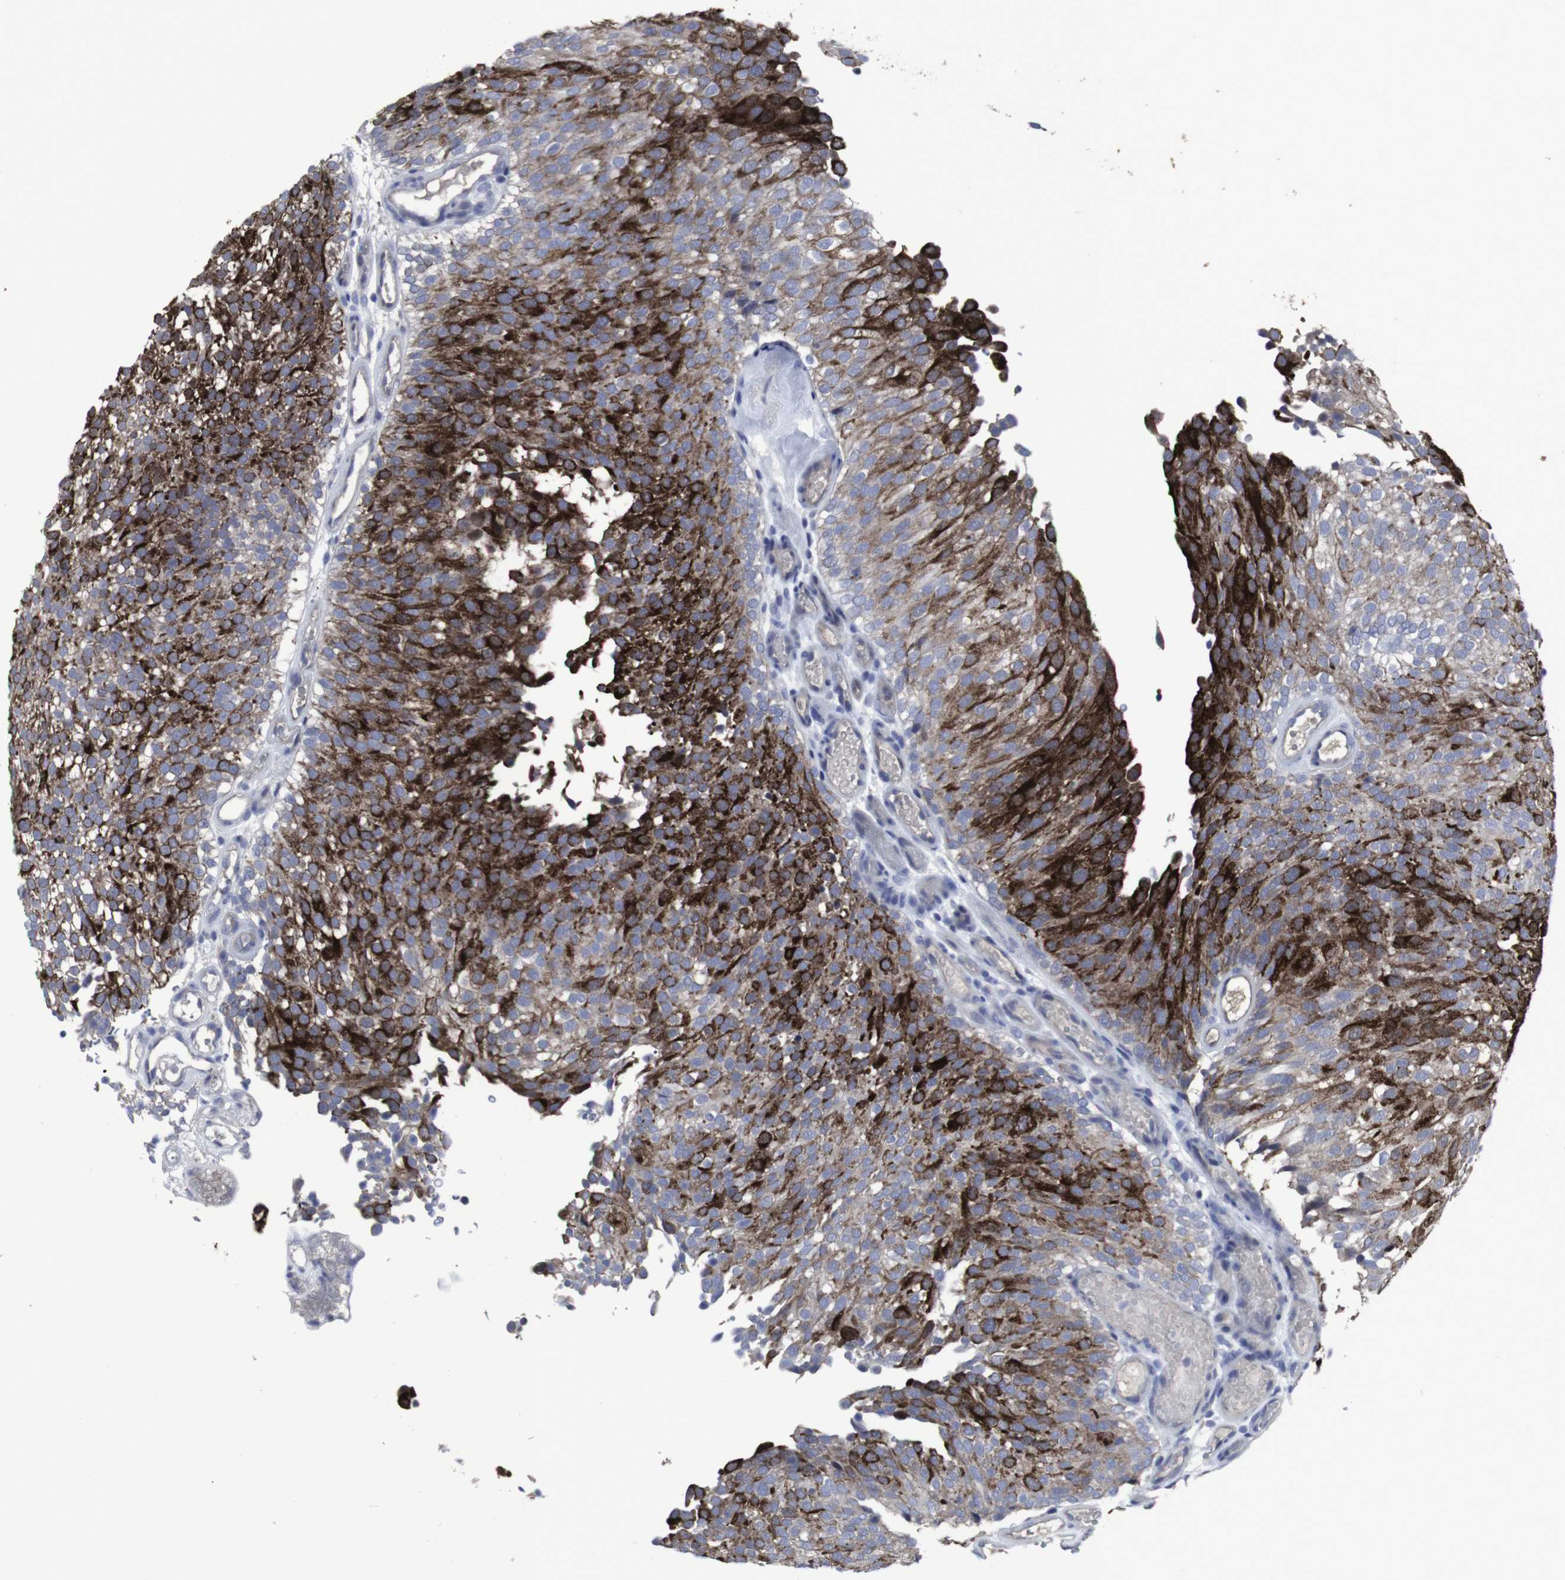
{"staining": {"intensity": "strong", "quantity": "25%-75%", "location": "cytoplasmic/membranous"}, "tissue": "urothelial cancer", "cell_type": "Tumor cells", "image_type": "cancer", "snomed": [{"axis": "morphology", "description": "Urothelial carcinoma, Low grade"}, {"axis": "topography", "description": "Urinary bladder"}], "caption": "Tumor cells show strong cytoplasmic/membranous positivity in about 25%-75% of cells in urothelial cancer.", "gene": "SNCG", "patient": {"sex": "male", "age": 78}}